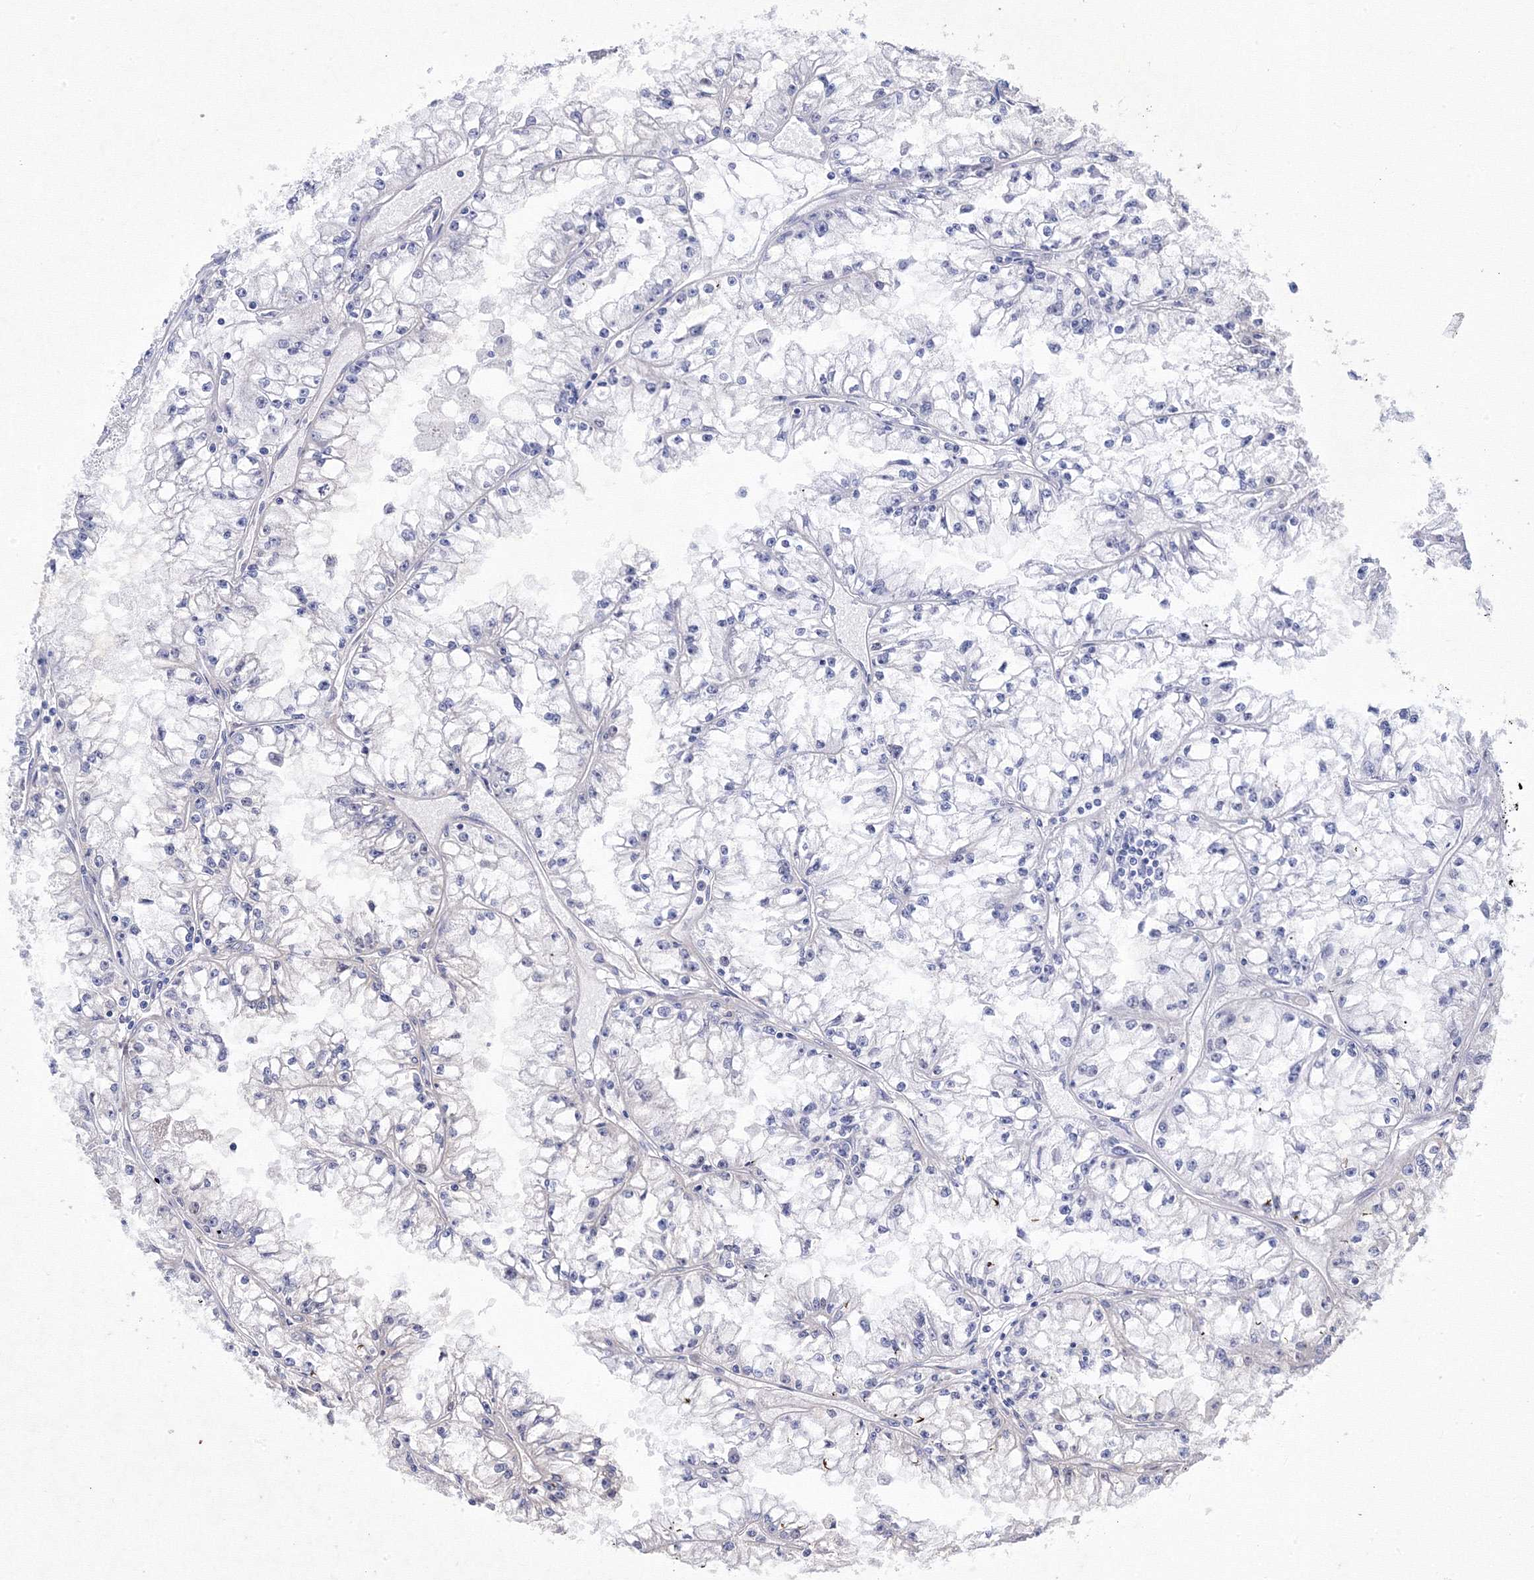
{"staining": {"intensity": "negative", "quantity": "none", "location": "none"}, "tissue": "renal cancer", "cell_type": "Tumor cells", "image_type": "cancer", "snomed": [{"axis": "morphology", "description": "Adenocarcinoma, NOS"}, {"axis": "topography", "description": "Kidney"}], "caption": "Tumor cells show no significant positivity in renal cancer (adenocarcinoma). The staining is performed using DAB (3,3'-diaminobenzidine) brown chromogen with nuclei counter-stained in using hematoxylin.", "gene": "SNX18", "patient": {"sex": "male", "age": 56}}